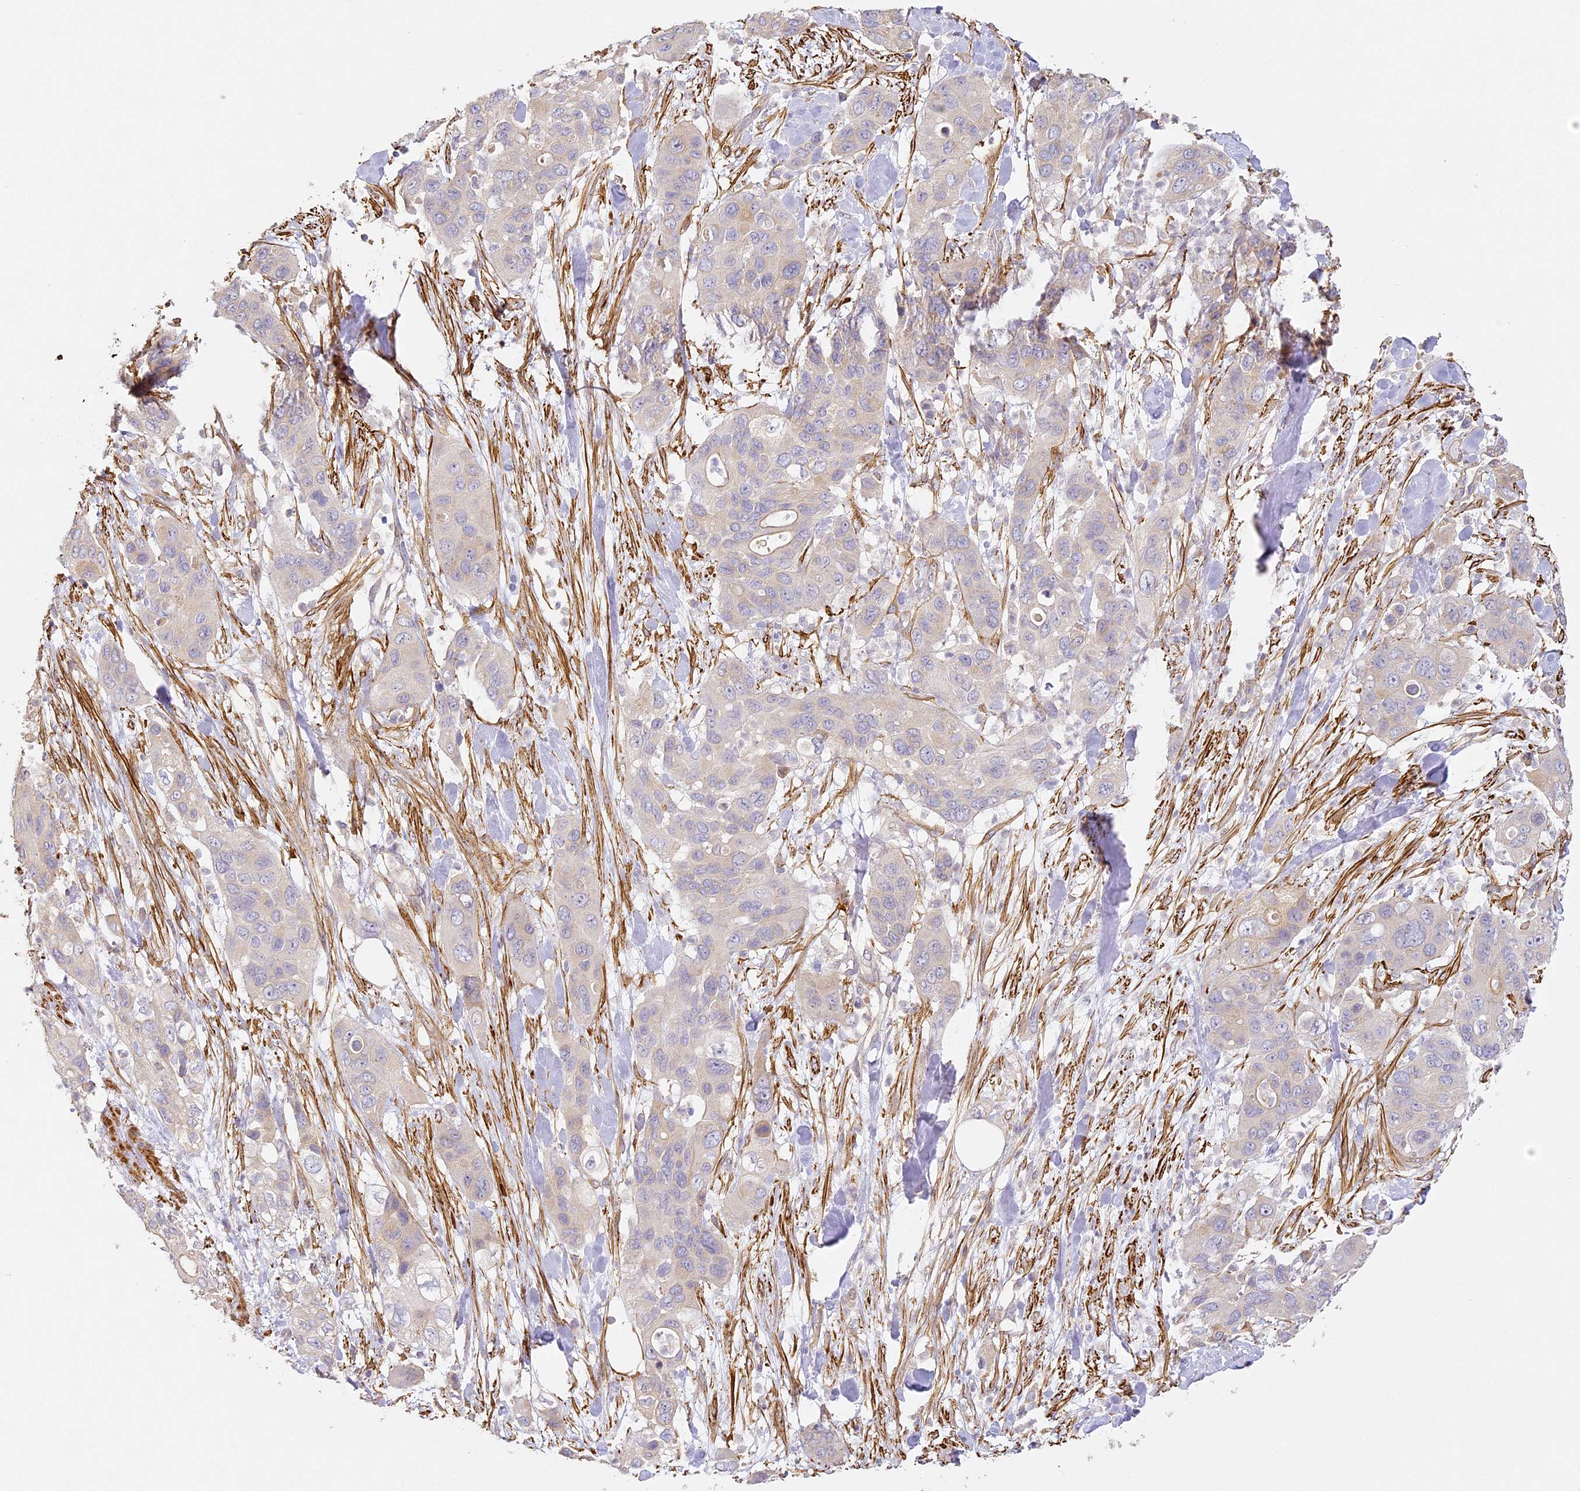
{"staining": {"intensity": "negative", "quantity": "none", "location": "none"}, "tissue": "pancreatic cancer", "cell_type": "Tumor cells", "image_type": "cancer", "snomed": [{"axis": "morphology", "description": "Adenocarcinoma, NOS"}, {"axis": "topography", "description": "Pancreas"}], "caption": "The micrograph exhibits no significant expression in tumor cells of pancreatic adenocarcinoma. (DAB (3,3'-diaminobenzidine) immunohistochemistry with hematoxylin counter stain).", "gene": "MED28", "patient": {"sex": "female", "age": 71}}